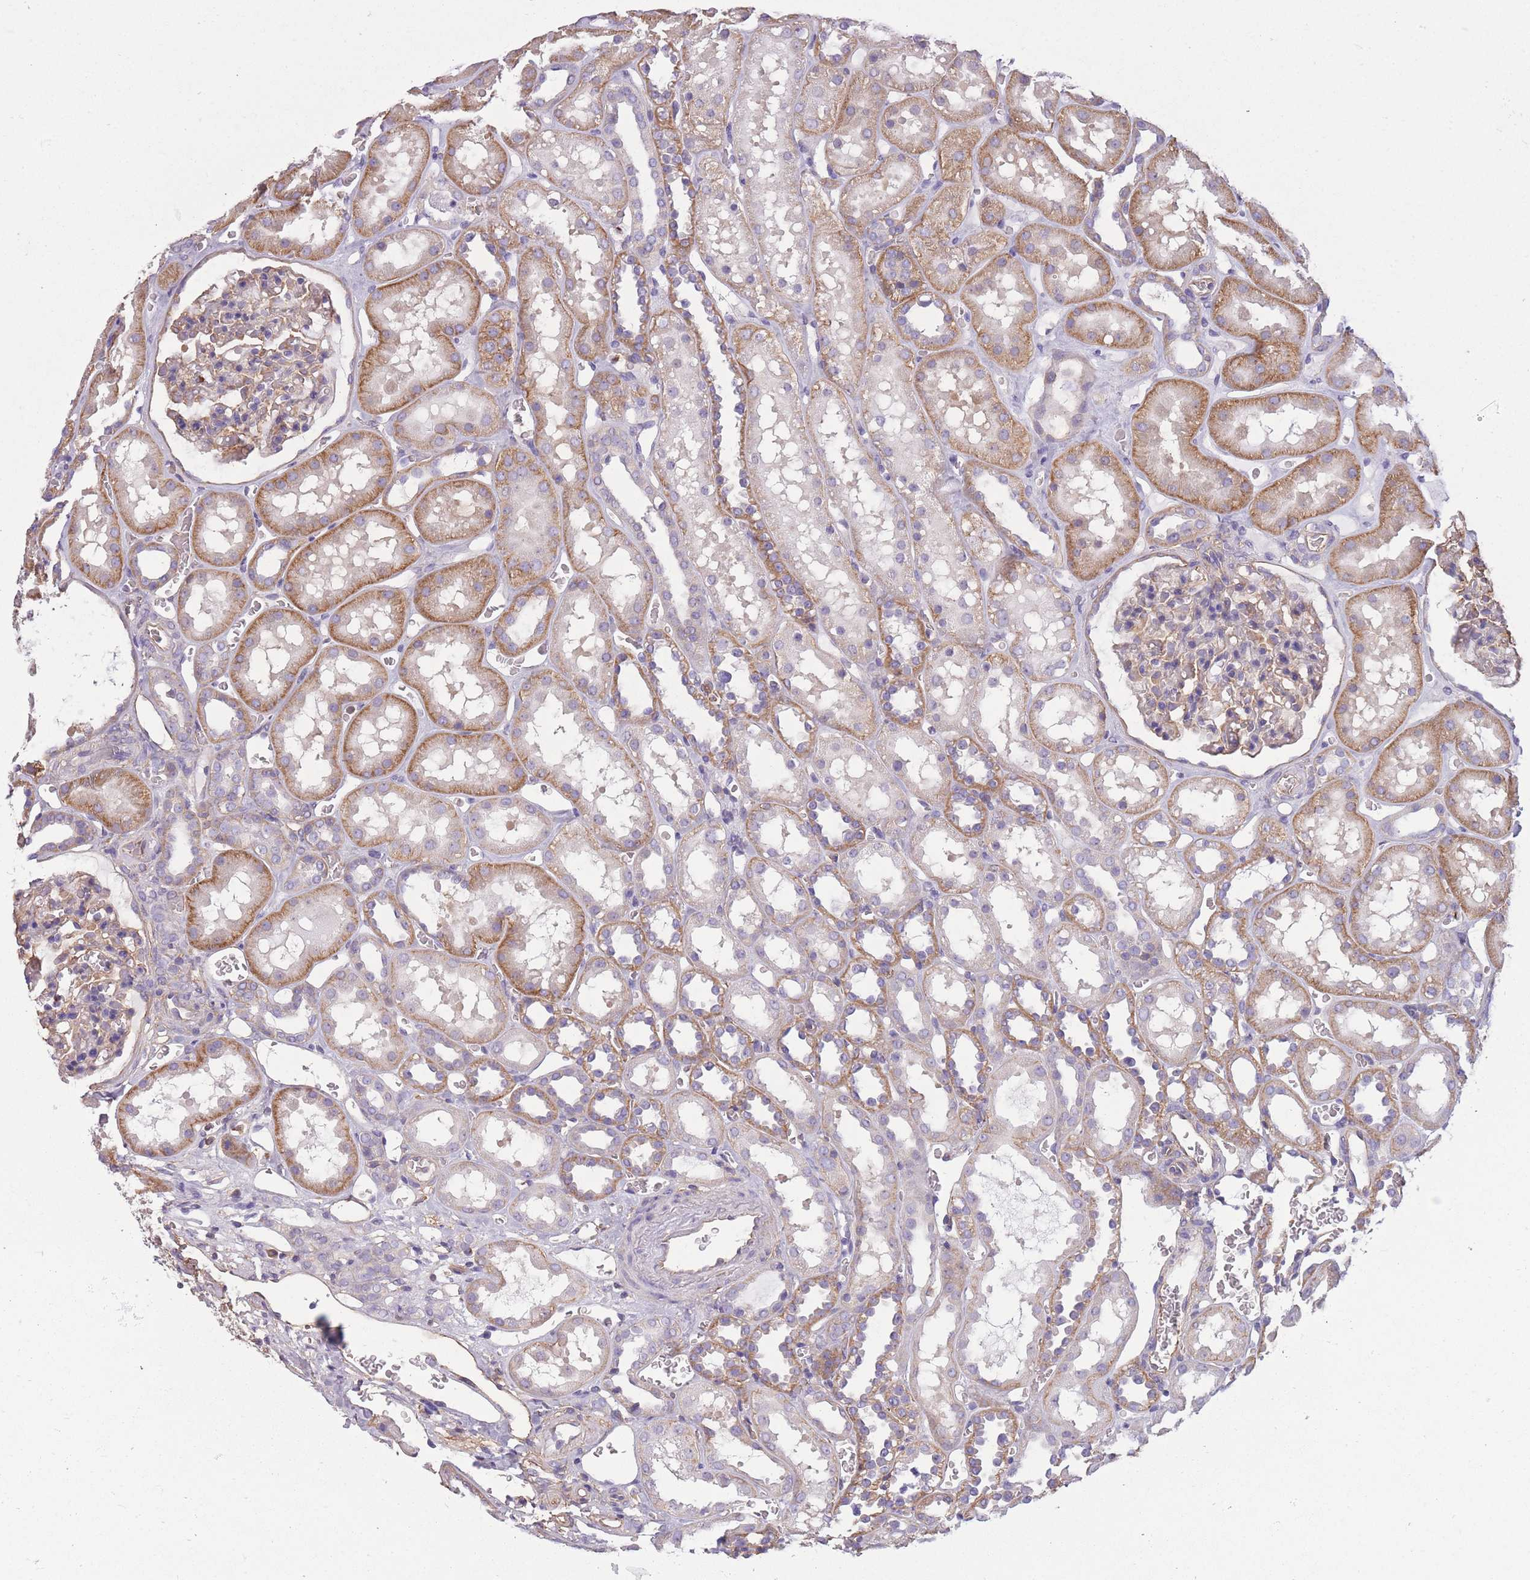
{"staining": {"intensity": "moderate", "quantity": "<25%", "location": "cytoplasmic/membranous"}, "tissue": "kidney", "cell_type": "Cells in glomeruli", "image_type": "normal", "snomed": [{"axis": "morphology", "description": "Normal tissue, NOS"}, {"axis": "topography", "description": "Kidney"}], "caption": "High-power microscopy captured an IHC micrograph of normal kidney, revealing moderate cytoplasmic/membranous positivity in about <25% of cells in glomeruli.", "gene": "ADD1", "patient": {"sex": "female", "age": 41}}